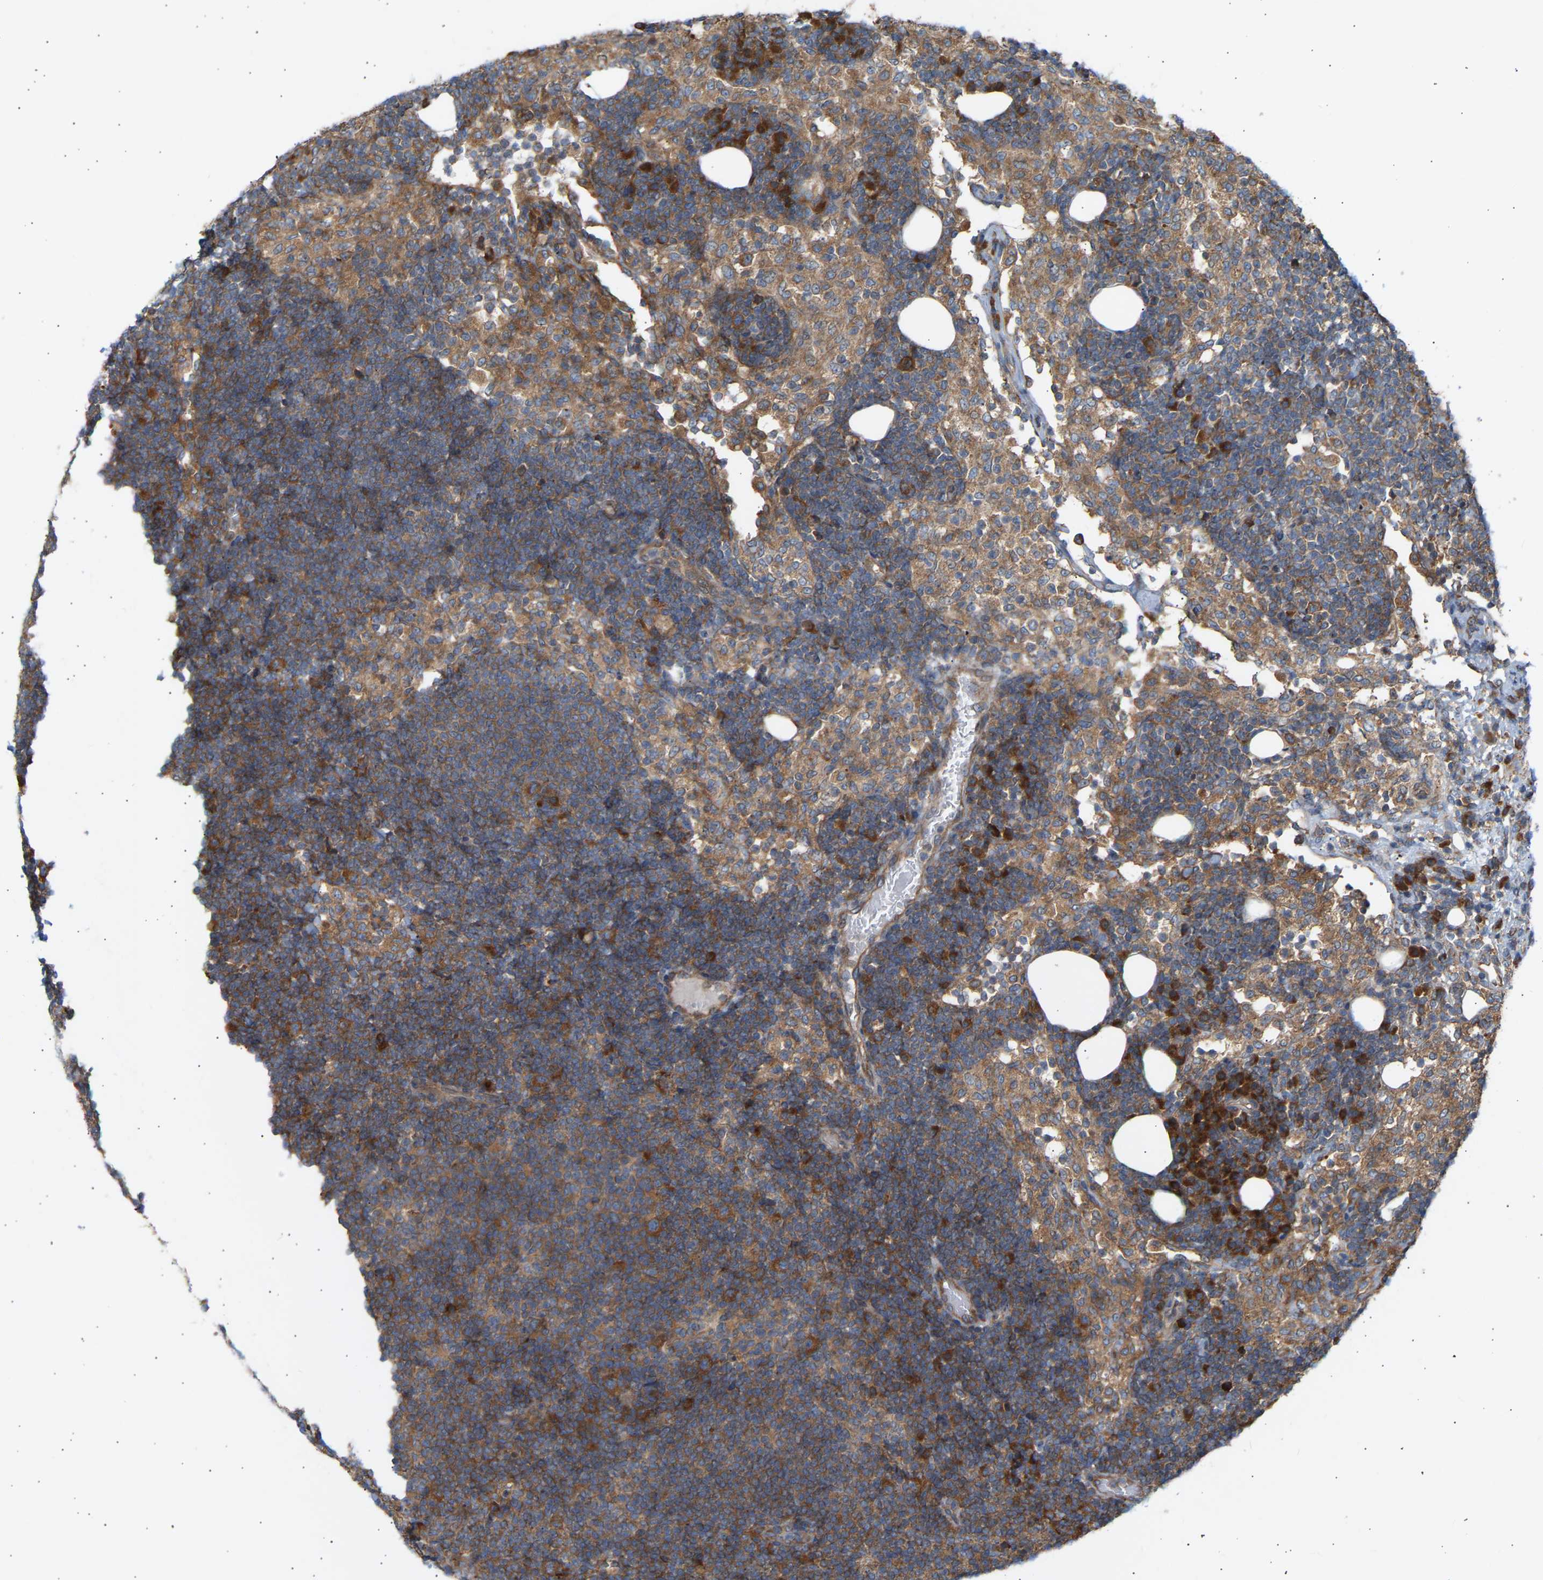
{"staining": {"intensity": "moderate", "quantity": ">75%", "location": "cytoplasmic/membranous"}, "tissue": "lymph node", "cell_type": "Germinal center cells", "image_type": "normal", "snomed": [{"axis": "morphology", "description": "Normal tissue, NOS"}, {"axis": "morphology", "description": "Carcinoid, malignant, NOS"}, {"axis": "topography", "description": "Lymph node"}], "caption": "Immunohistochemical staining of benign human lymph node shows >75% levels of moderate cytoplasmic/membranous protein positivity in approximately >75% of germinal center cells. (Brightfield microscopy of DAB IHC at high magnification).", "gene": "GCN1", "patient": {"sex": "male", "age": 47}}